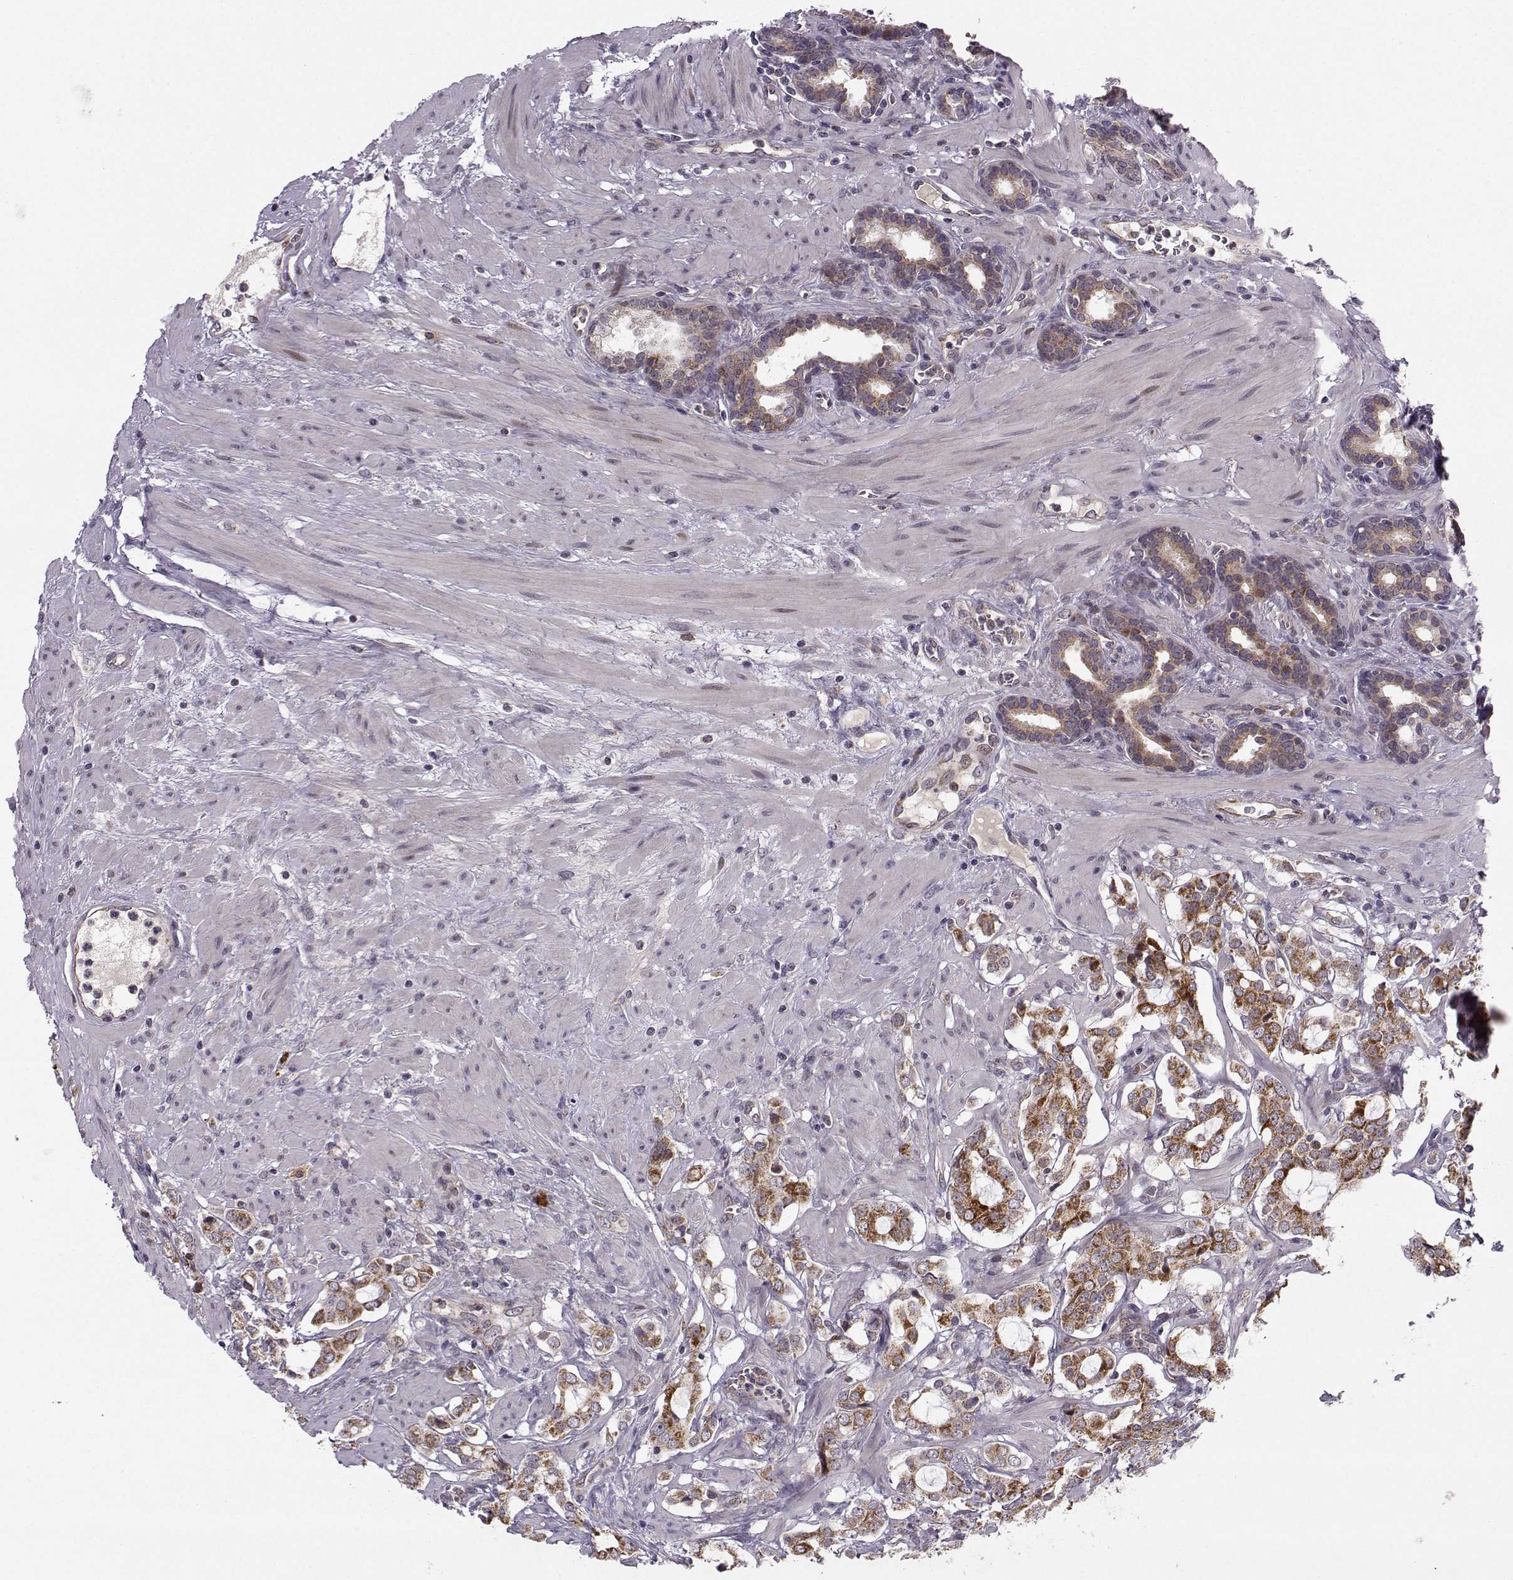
{"staining": {"intensity": "strong", "quantity": ">75%", "location": "cytoplasmic/membranous"}, "tissue": "prostate cancer", "cell_type": "Tumor cells", "image_type": "cancer", "snomed": [{"axis": "morphology", "description": "Adenocarcinoma, NOS"}, {"axis": "topography", "description": "Prostate"}], "caption": "Prostate cancer (adenocarcinoma) was stained to show a protein in brown. There is high levels of strong cytoplasmic/membranous expression in about >75% of tumor cells.", "gene": "NECAB3", "patient": {"sex": "male", "age": 66}}